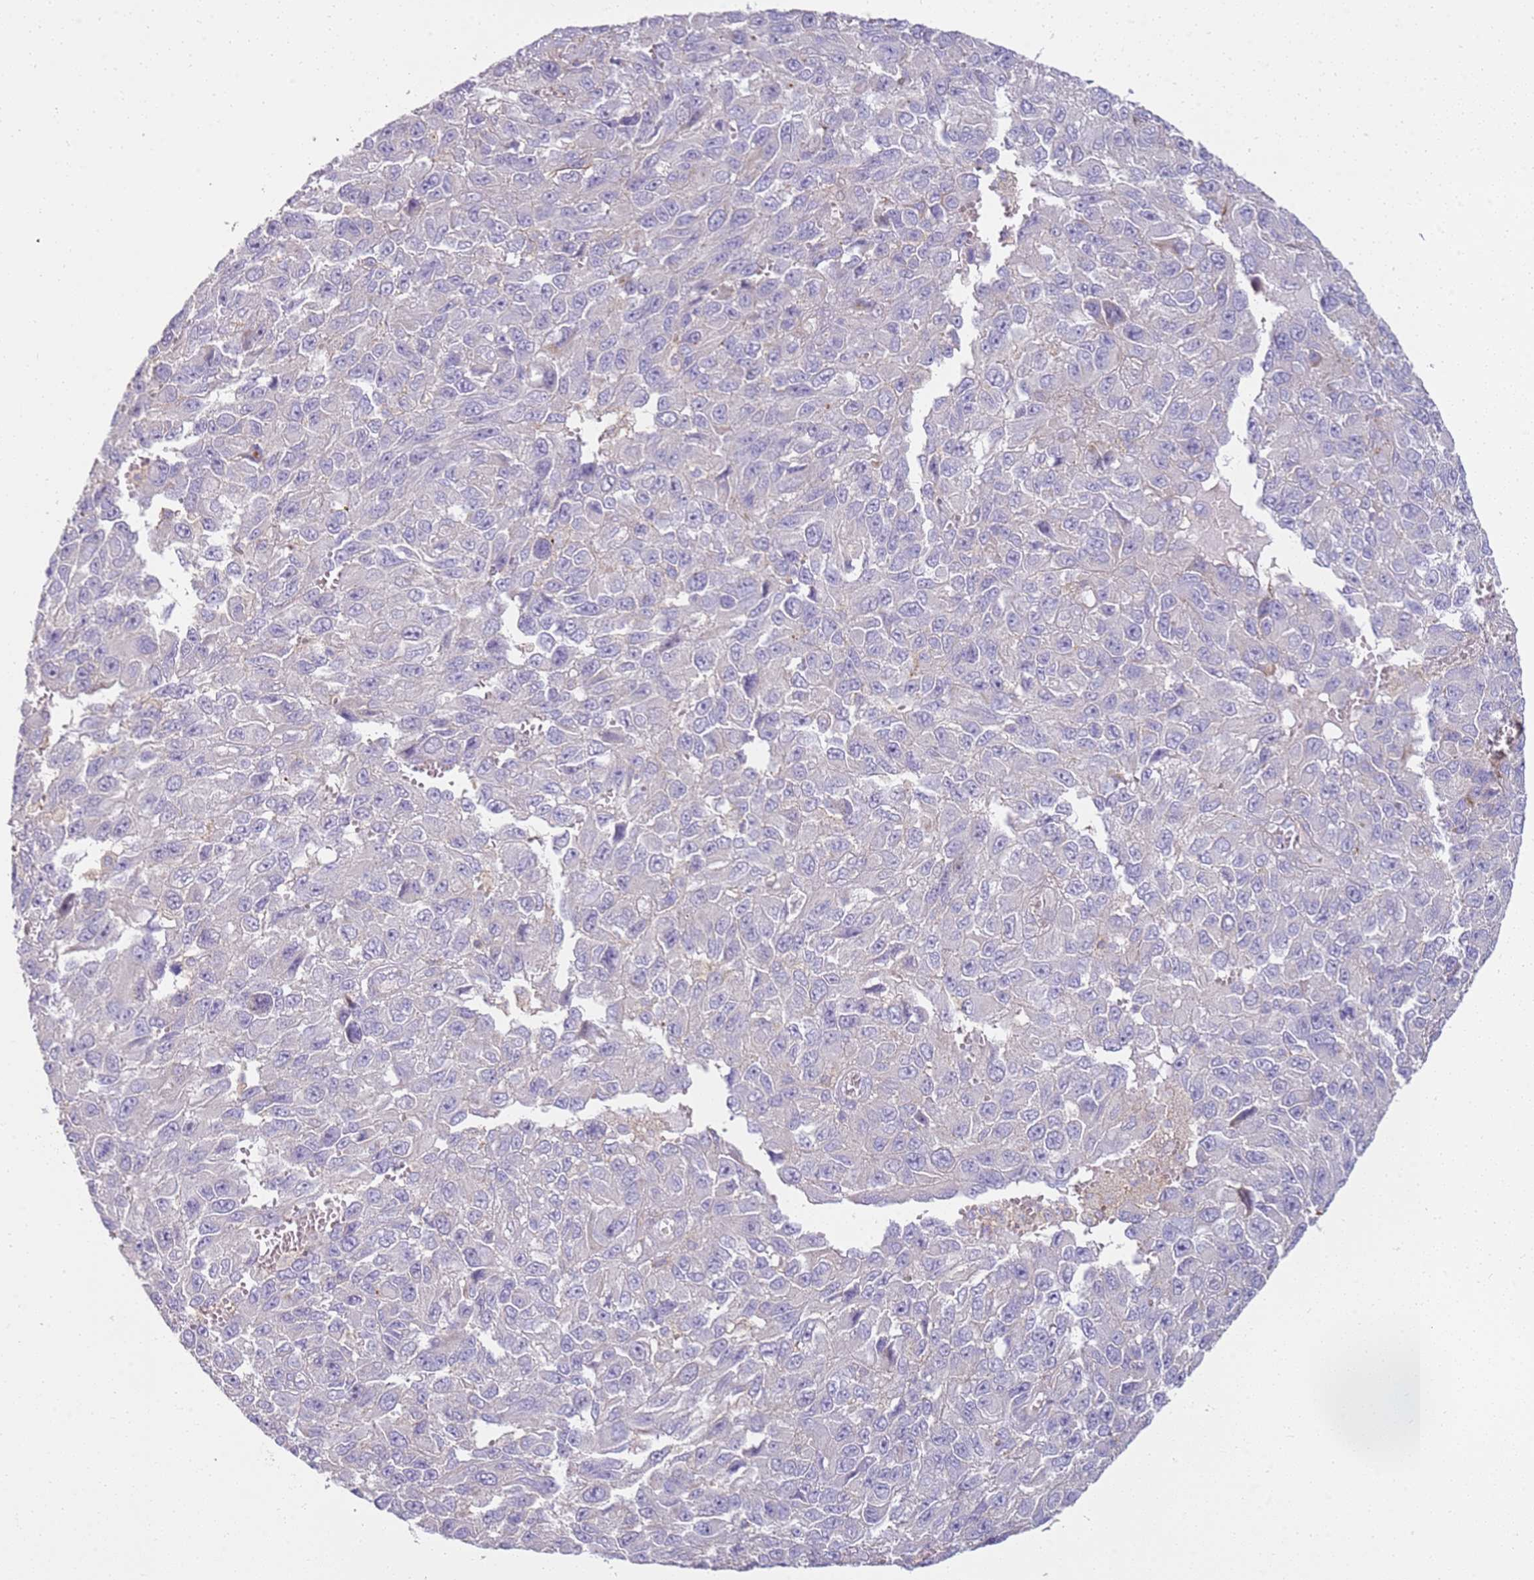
{"staining": {"intensity": "negative", "quantity": "none", "location": "none"}, "tissue": "melanoma", "cell_type": "Tumor cells", "image_type": "cancer", "snomed": [{"axis": "morphology", "description": "Normal tissue, NOS"}, {"axis": "morphology", "description": "Malignant melanoma, NOS"}, {"axis": "topography", "description": "Skin"}], "caption": "Immunohistochemistry (IHC) of human malignant melanoma shows no expression in tumor cells.", "gene": "FPR1", "patient": {"sex": "female", "age": 96}}